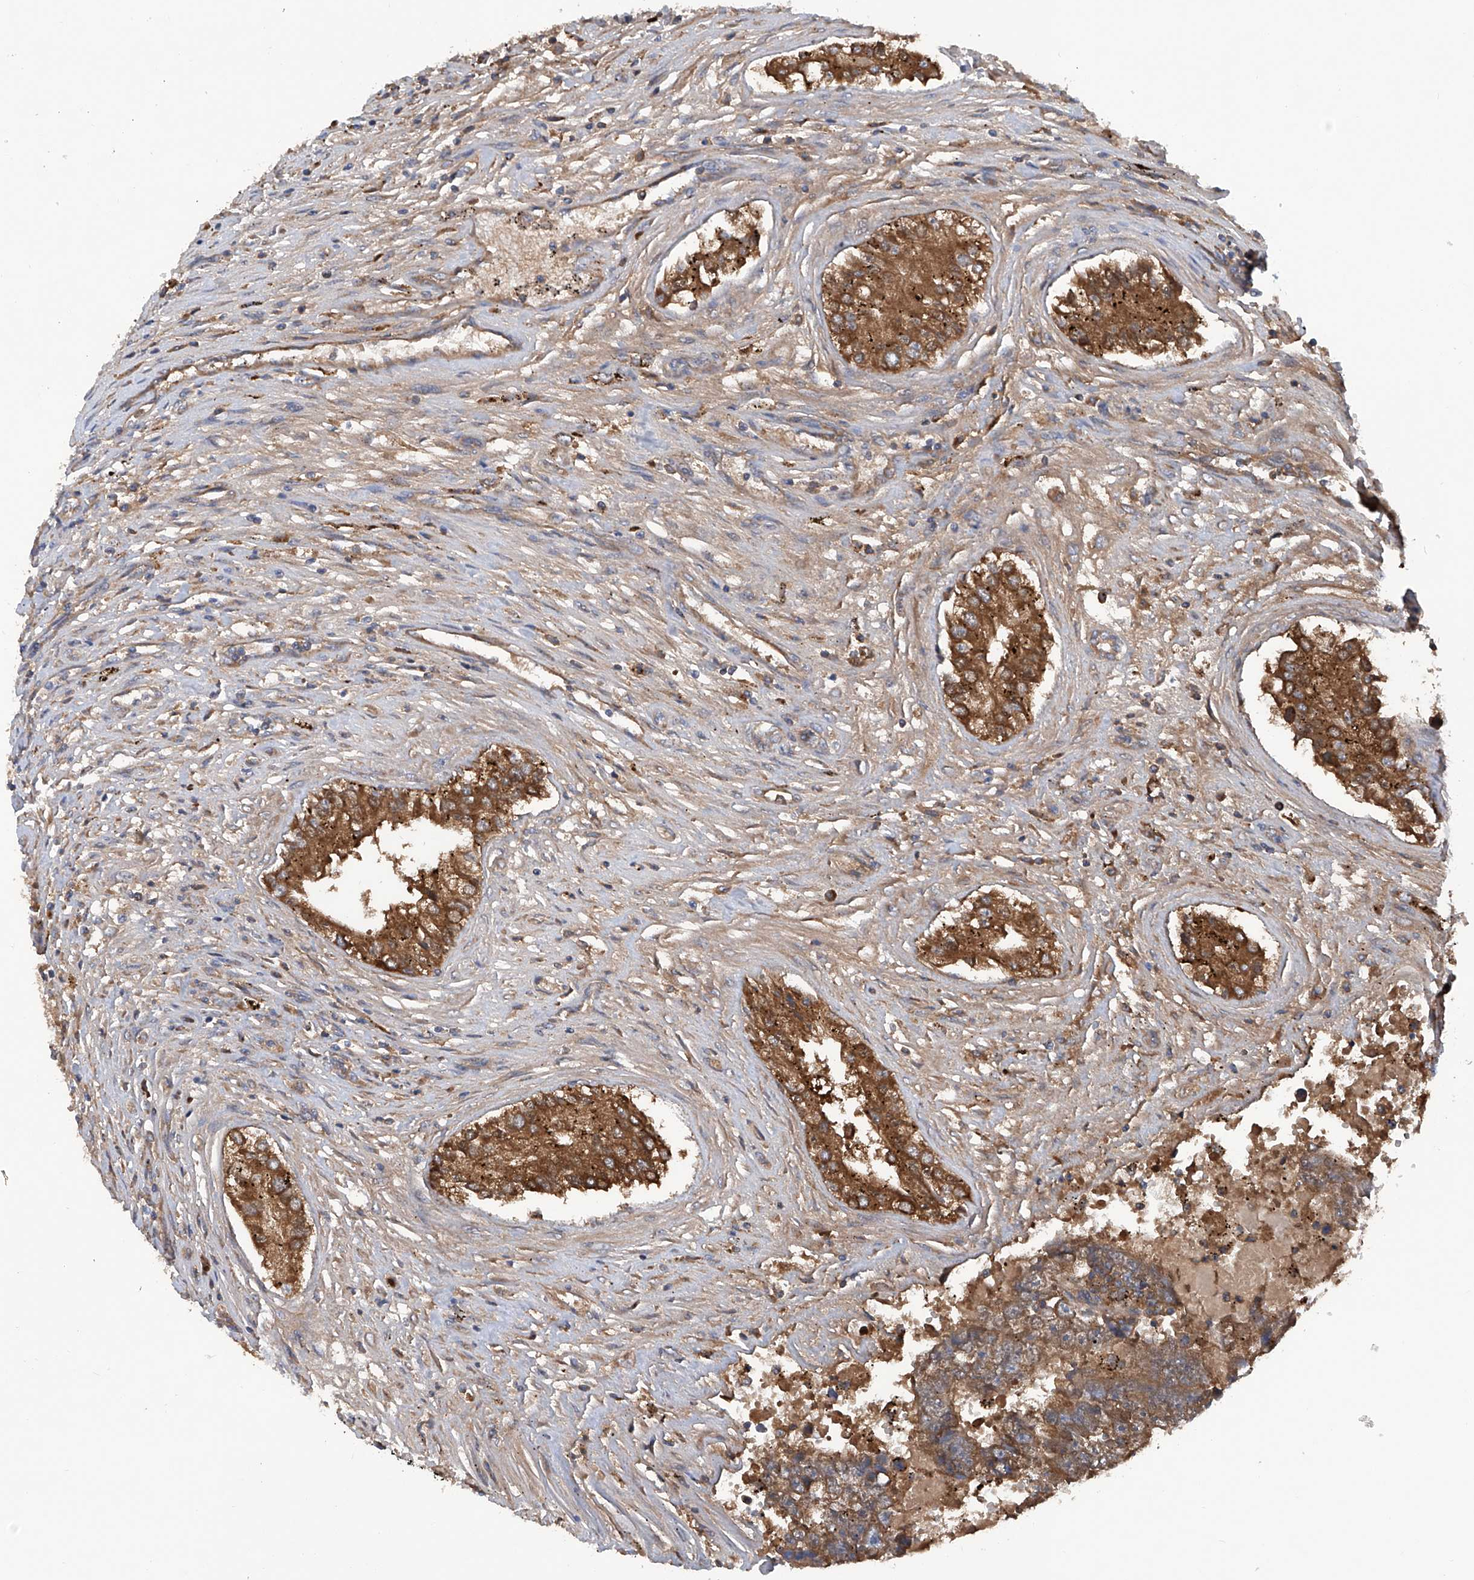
{"staining": {"intensity": "moderate", "quantity": ">75%", "location": "cytoplasmic/membranous"}, "tissue": "testis cancer", "cell_type": "Tumor cells", "image_type": "cancer", "snomed": [{"axis": "morphology", "description": "Carcinoma, Embryonal, NOS"}, {"axis": "topography", "description": "Testis"}], "caption": "Human embryonal carcinoma (testis) stained with a protein marker displays moderate staining in tumor cells.", "gene": "ASCC3", "patient": {"sex": "male", "age": 25}}